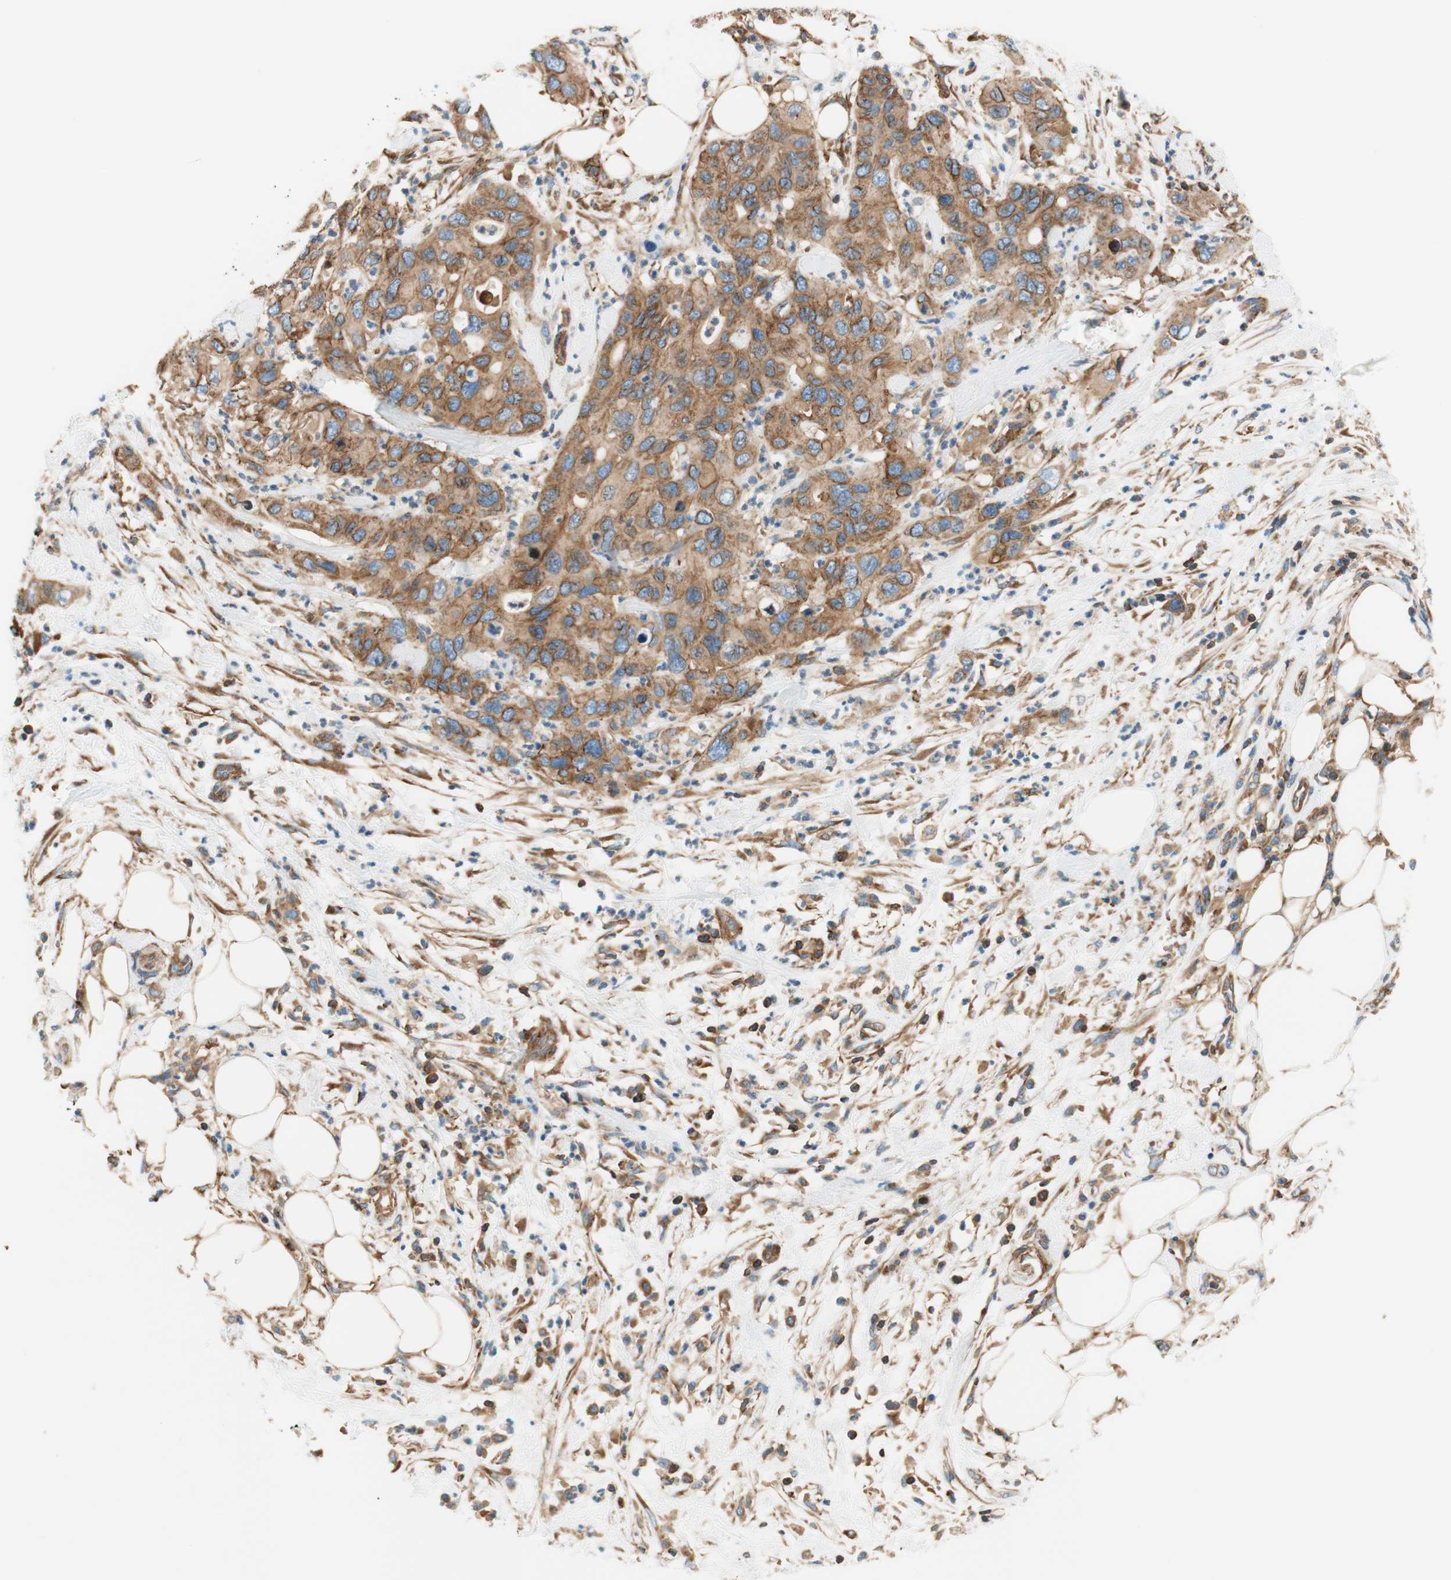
{"staining": {"intensity": "moderate", "quantity": ">75%", "location": "cytoplasmic/membranous"}, "tissue": "pancreatic cancer", "cell_type": "Tumor cells", "image_type": "cancer", "snomed": [{"axis": "morphology", "description": "Adenocarcinoma, NOS"}, {"axis": "topography", "description": "Pancreas"}], "caption": "Moderate cytoplasmic/membranous positivity for a protein is identified in approximately >75% of tumor cells of pancreatic cancer using immunohistochemistry.", "gene": "VPS26A", "patient": {"sex": "female", "age": 71}}